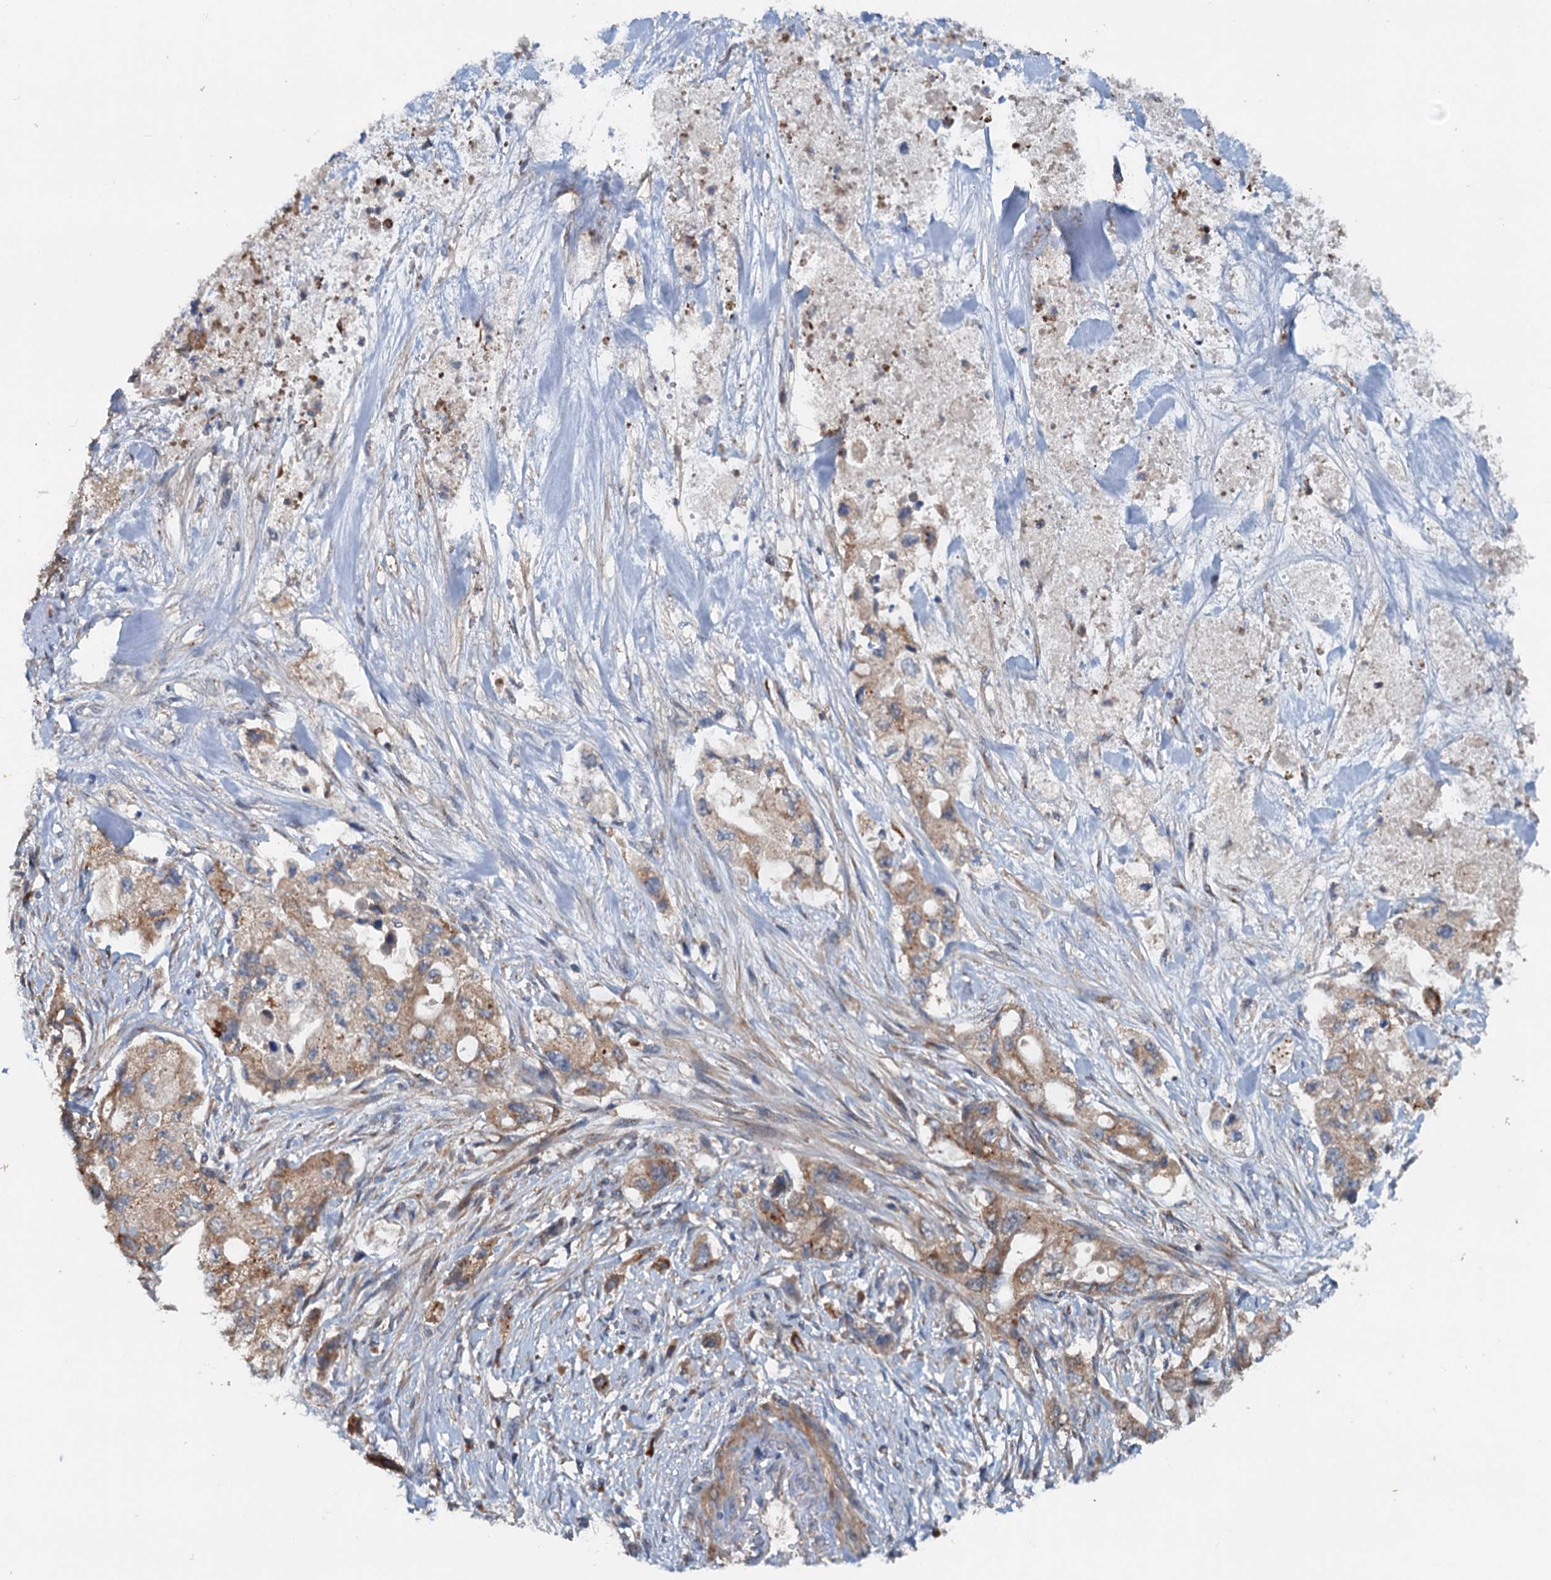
{"staining": {"intensity": "weak", "quantity": ">75%", "location": "cytoplasmic/membranous"}, "tissue": "pancreatic cancer", "cell_type": "Tumor cells", "image_type": "cancer", "snomed": [{"axis": "morphology", "description": "Adenocarcinoma, NOS"}, {"axis": "topography", "description": "Pancreas"}], "caption": "Immunohistochemical staining of adenocarcinoma (pancreatic) demonstrates low levels of weak cytoplasmic/membranous protein staining in about >75% of tumor cells.", "gene": "TEDC1", "patient": {"sex": "female", "age": 73}}